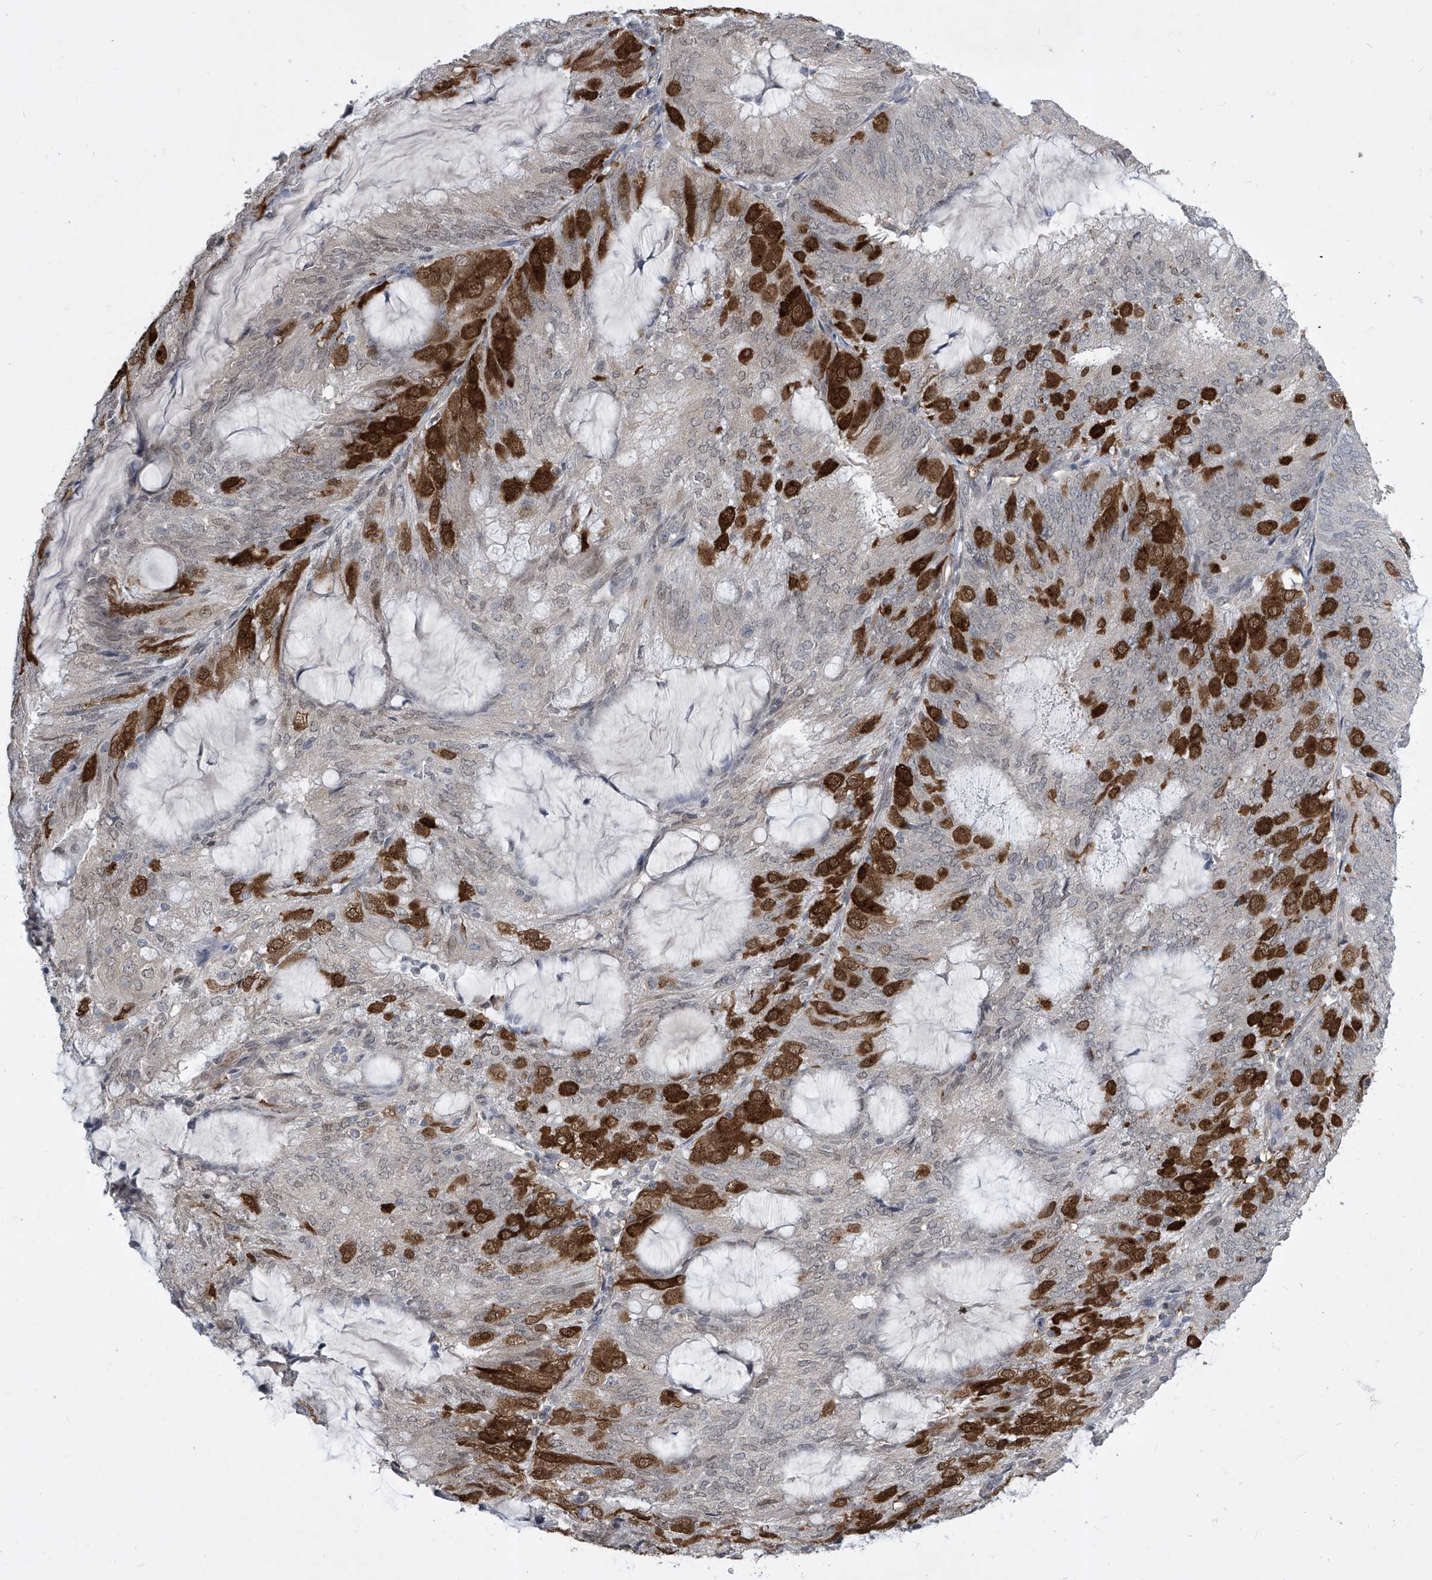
{"staining": {"intensity": "strong", "quantity": "<25%", "location": "cytoplasmic/membranous,nuclear"}, "tissue": "endometrial cancer", "cell_type": "Tumor cells", "image_type": "cancer", "snomed": [{"axis": "morphology", "description": "Adenocarcinoma, NOS"}, {"axis": "topography", "description": "Endometrium"}], "caption": "The immunohistochemical stain highlights strong cytoplasmic/membranous and nuclear expression in tumor cells of endometrial cancer tissue. Nuclei are stained in blue.", "gene": "CETN2", "patient": {"sex": "female", "age": 81}}